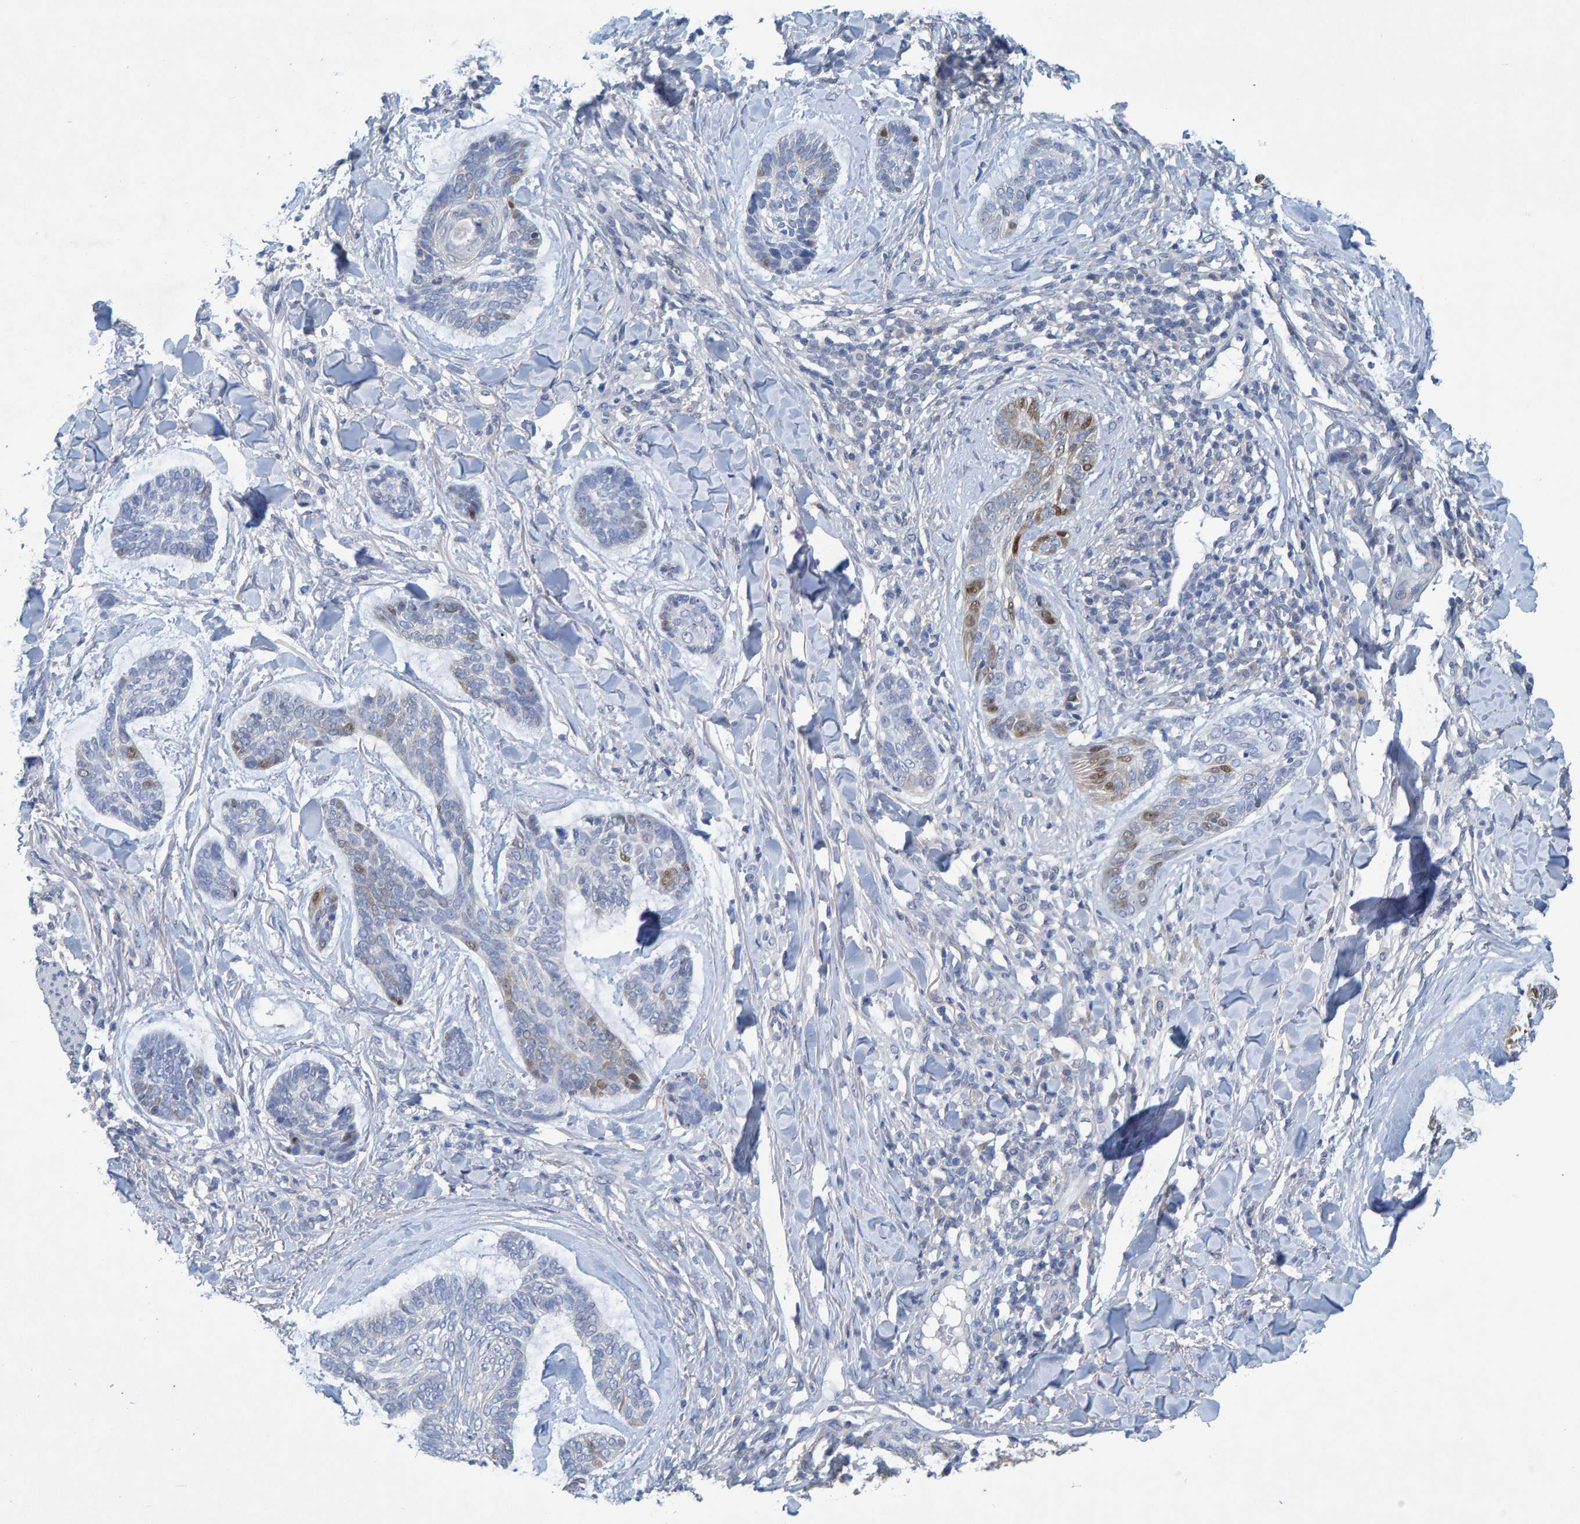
{"staining": {"intensity": "moderate", "quantity": "<25%", "location": "nuclear"}, "tissue": "skin cancer", "cell_type": "Tumor cells", "image_type": "cancer", "snomed": [{"axis": "morphology", "description": "Basal cell carcinoma"}, {"axis": "topography", "description": "Skin"}], "caption": "Basal cell carcinoma (skin) tissue shows moderate nuclear expression in approximately <25% of tumor cells (IHC, brightfield microscopy, high magnification).", "gene": "ALAD", "patient": {"sex": "male", "age": 43}}